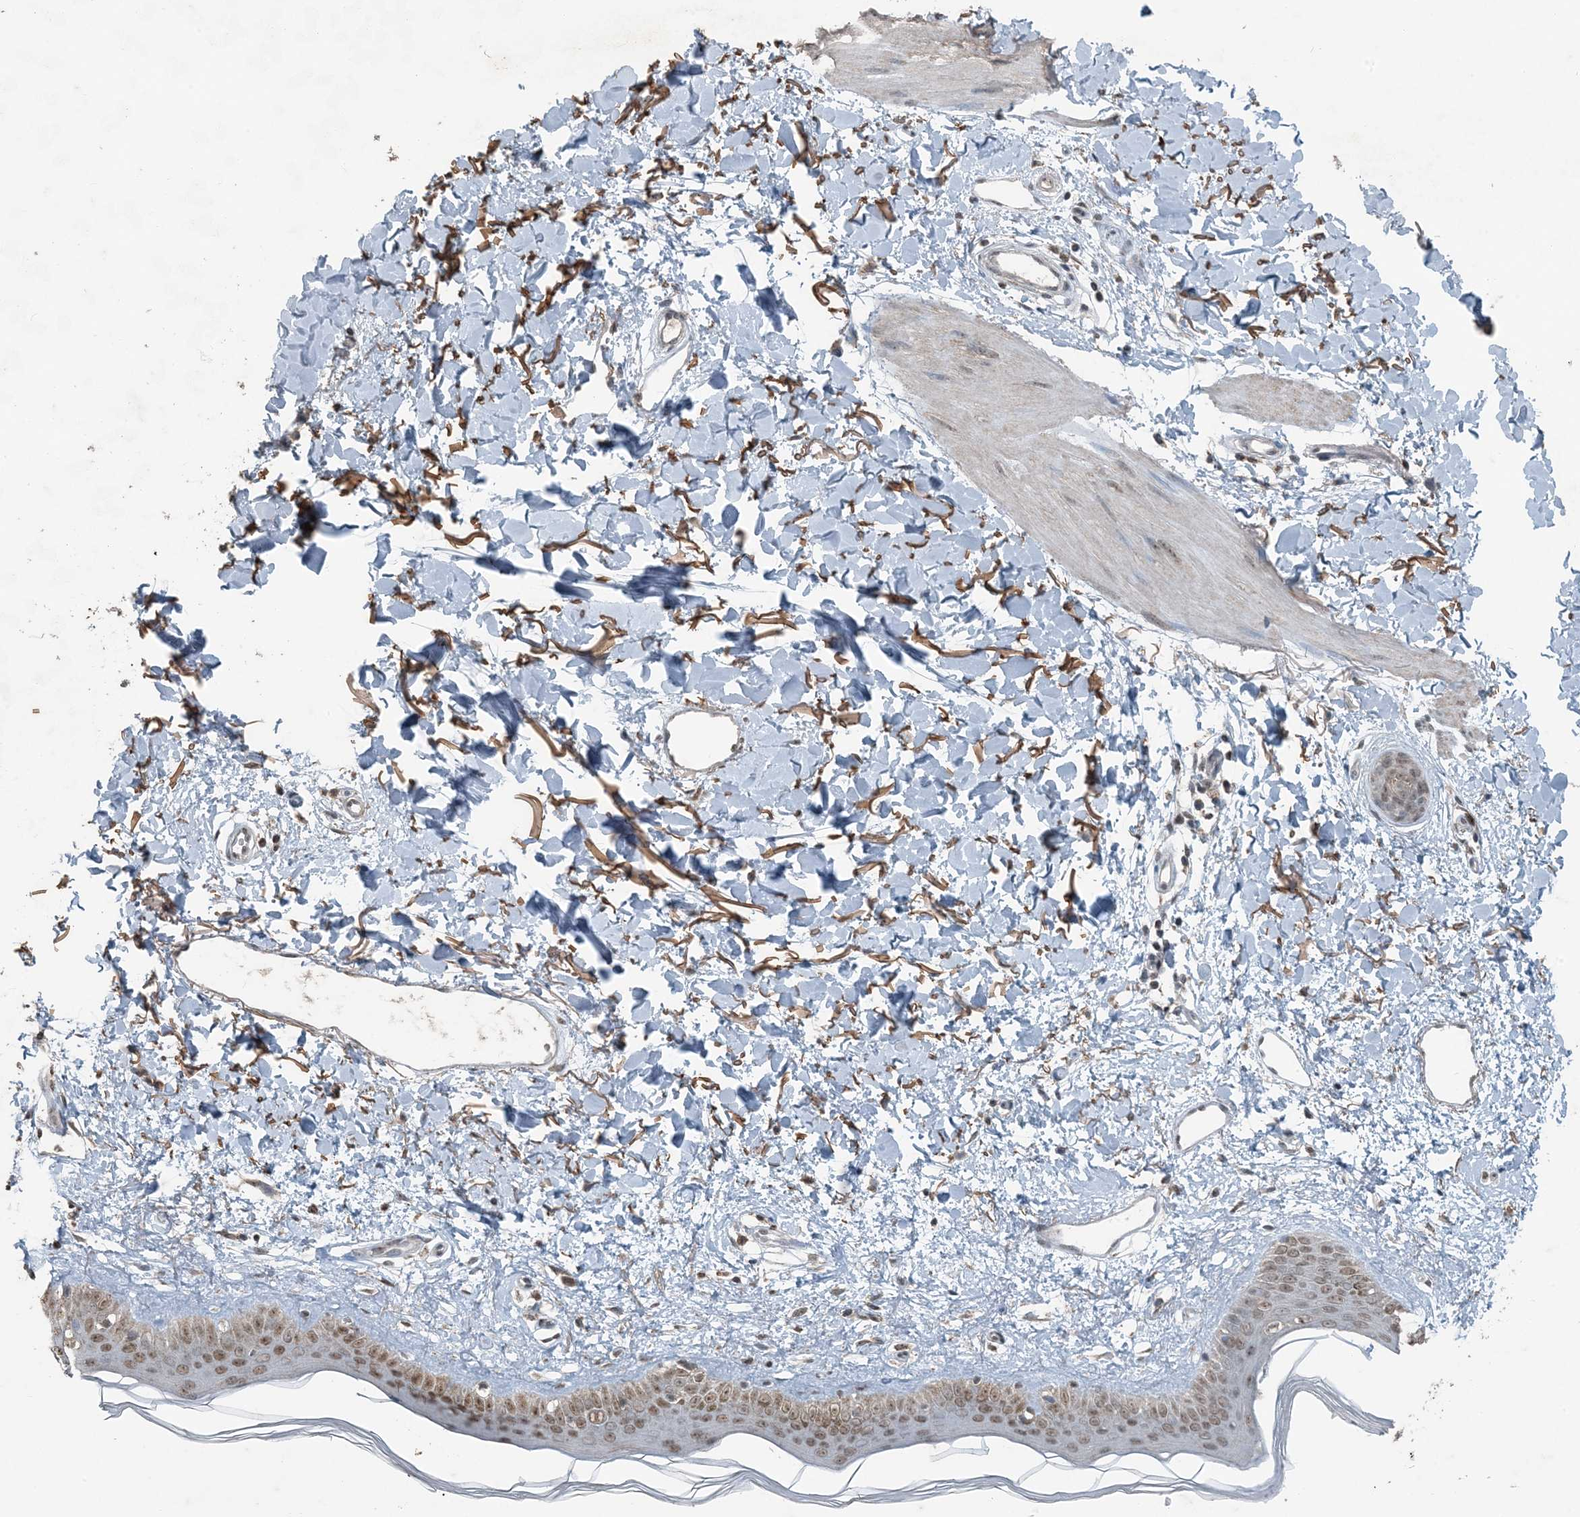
{"staining": {"intensity": "moderate", "quantity": ">75%", "location": "cytoplasmic/membranous"}, "tissue": "skin", "cell_type": "Fibroblasts", "image_type": "normal", "snomed": [{"axis": "morphology", "description": "Normal tissue, NOS"}, {"axis": "topography", "description": "Skin"}], "caption": "A brown stain highlights moderate cytoplasmic/membranous expression of a protein in fibroblasts of benign human skin. The staining was performed using DAB (3,3'-diaminobenzidine) to visualize the protein expression in brown, while the nuclei were stained in blue with hematoxylin (Magnification: 20x).", "gene": "GNL1", "patient": {"sex": "female", "age": 58}}